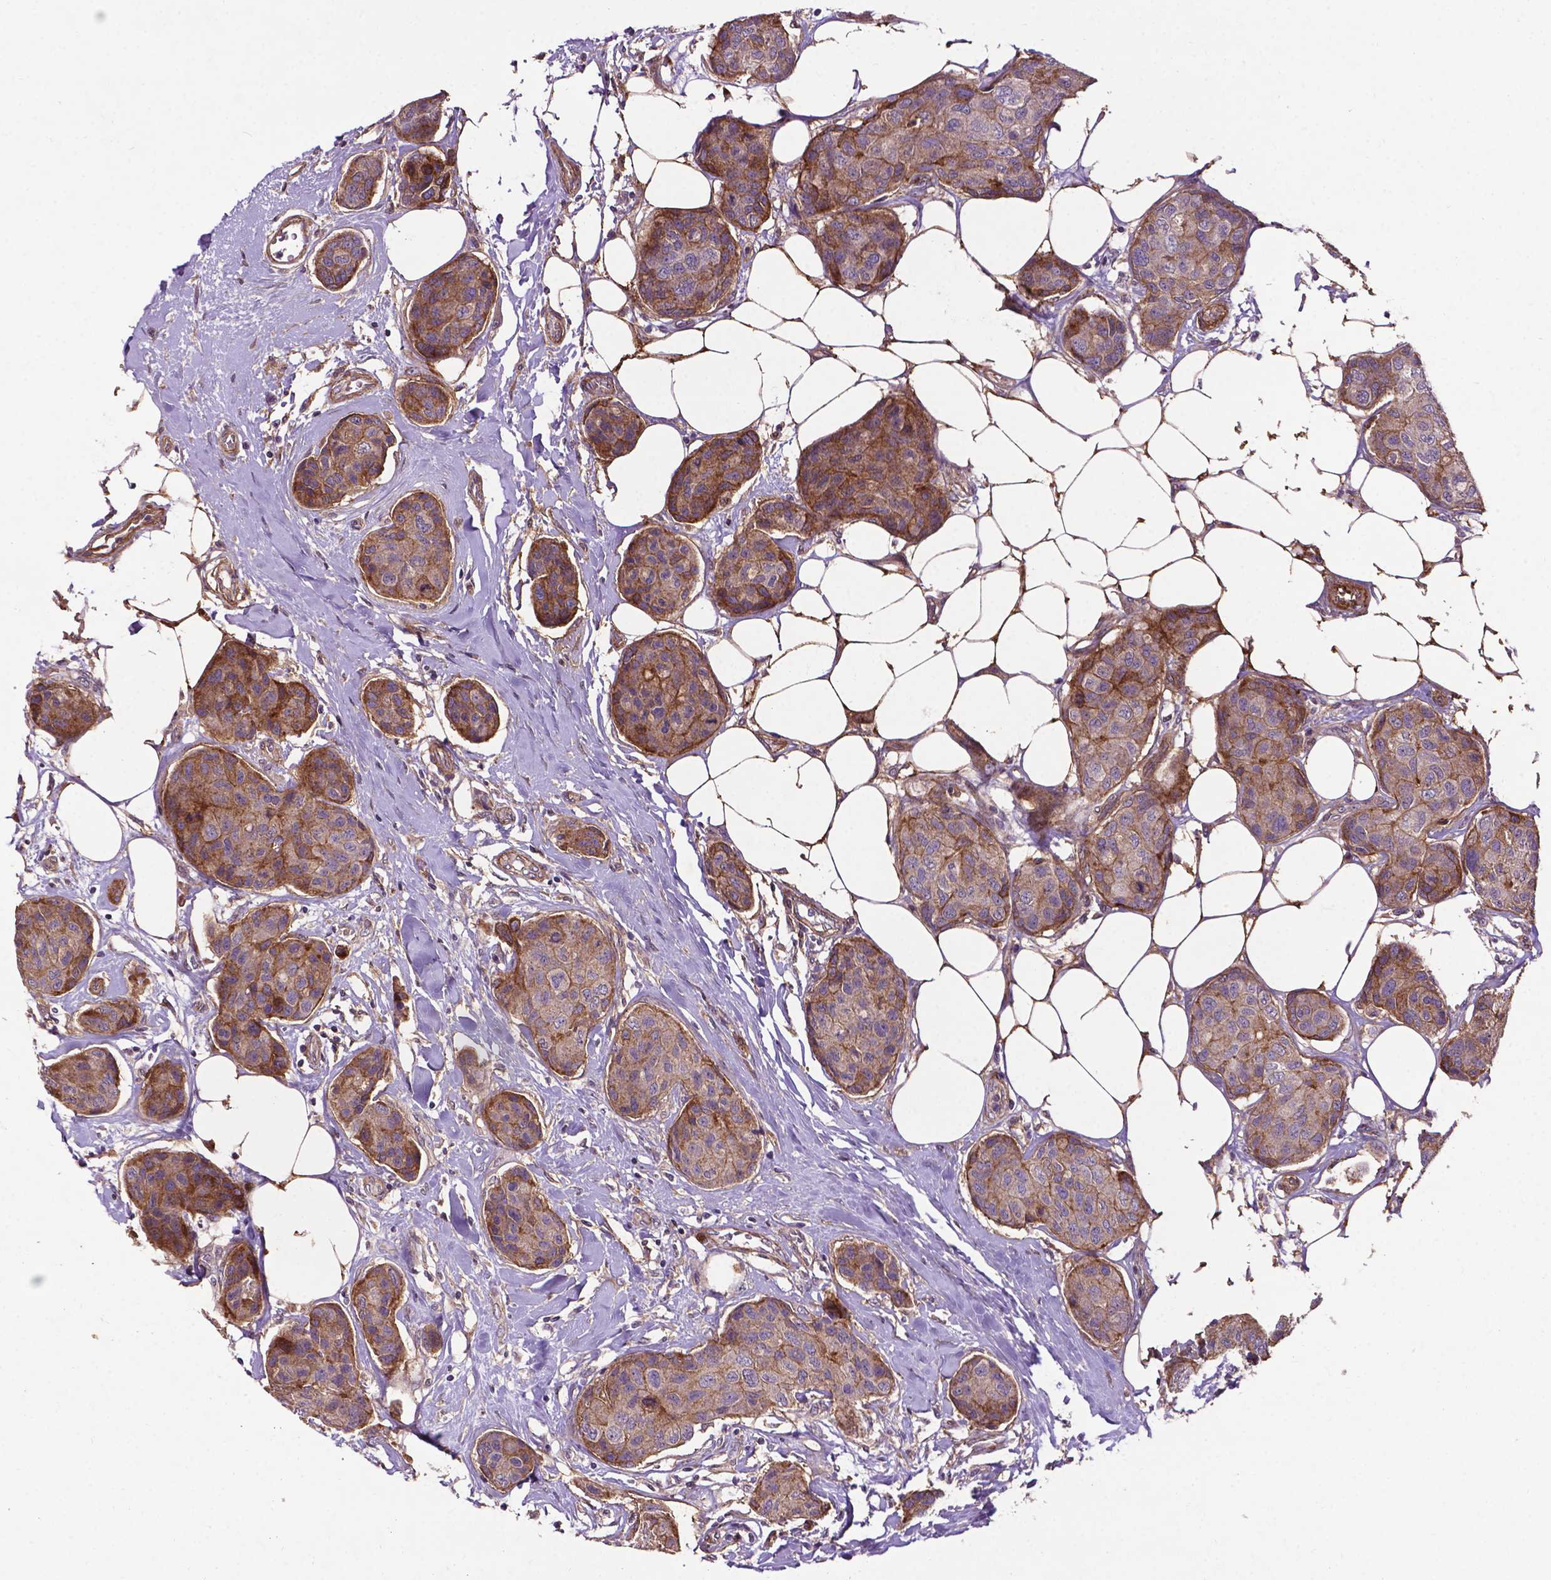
{"staining": {"intensity": "moderate", "quantity": "25%-75%", "location": "cytoplasmic/membranous"}, "tissue": "breast cancer", "cell_type": "Tumor cells", "image_type": "cancer", "snomed": [{"axis": "morphology", "description": "Duct carcinoma"}, {"axis": "topography", "description": "Breast"}], "caption": "Immunohistochemistry (IHC) staining of breast infiltrating ductal carcinoma, which demonstrates medium levels of moderate cytoplasmic/membranous staining in approximately 25%-75% of tumor cells indicating moderate cytoplasmic/membranous protein staining. The staining was performed using DAB (3,3'-diaminobenzidine) (brown) for protein detection and nuclei were counterstained in hematoxylin (blue).", "gene": "RRAS", "patient": {"sex": "female", "age": 80}}